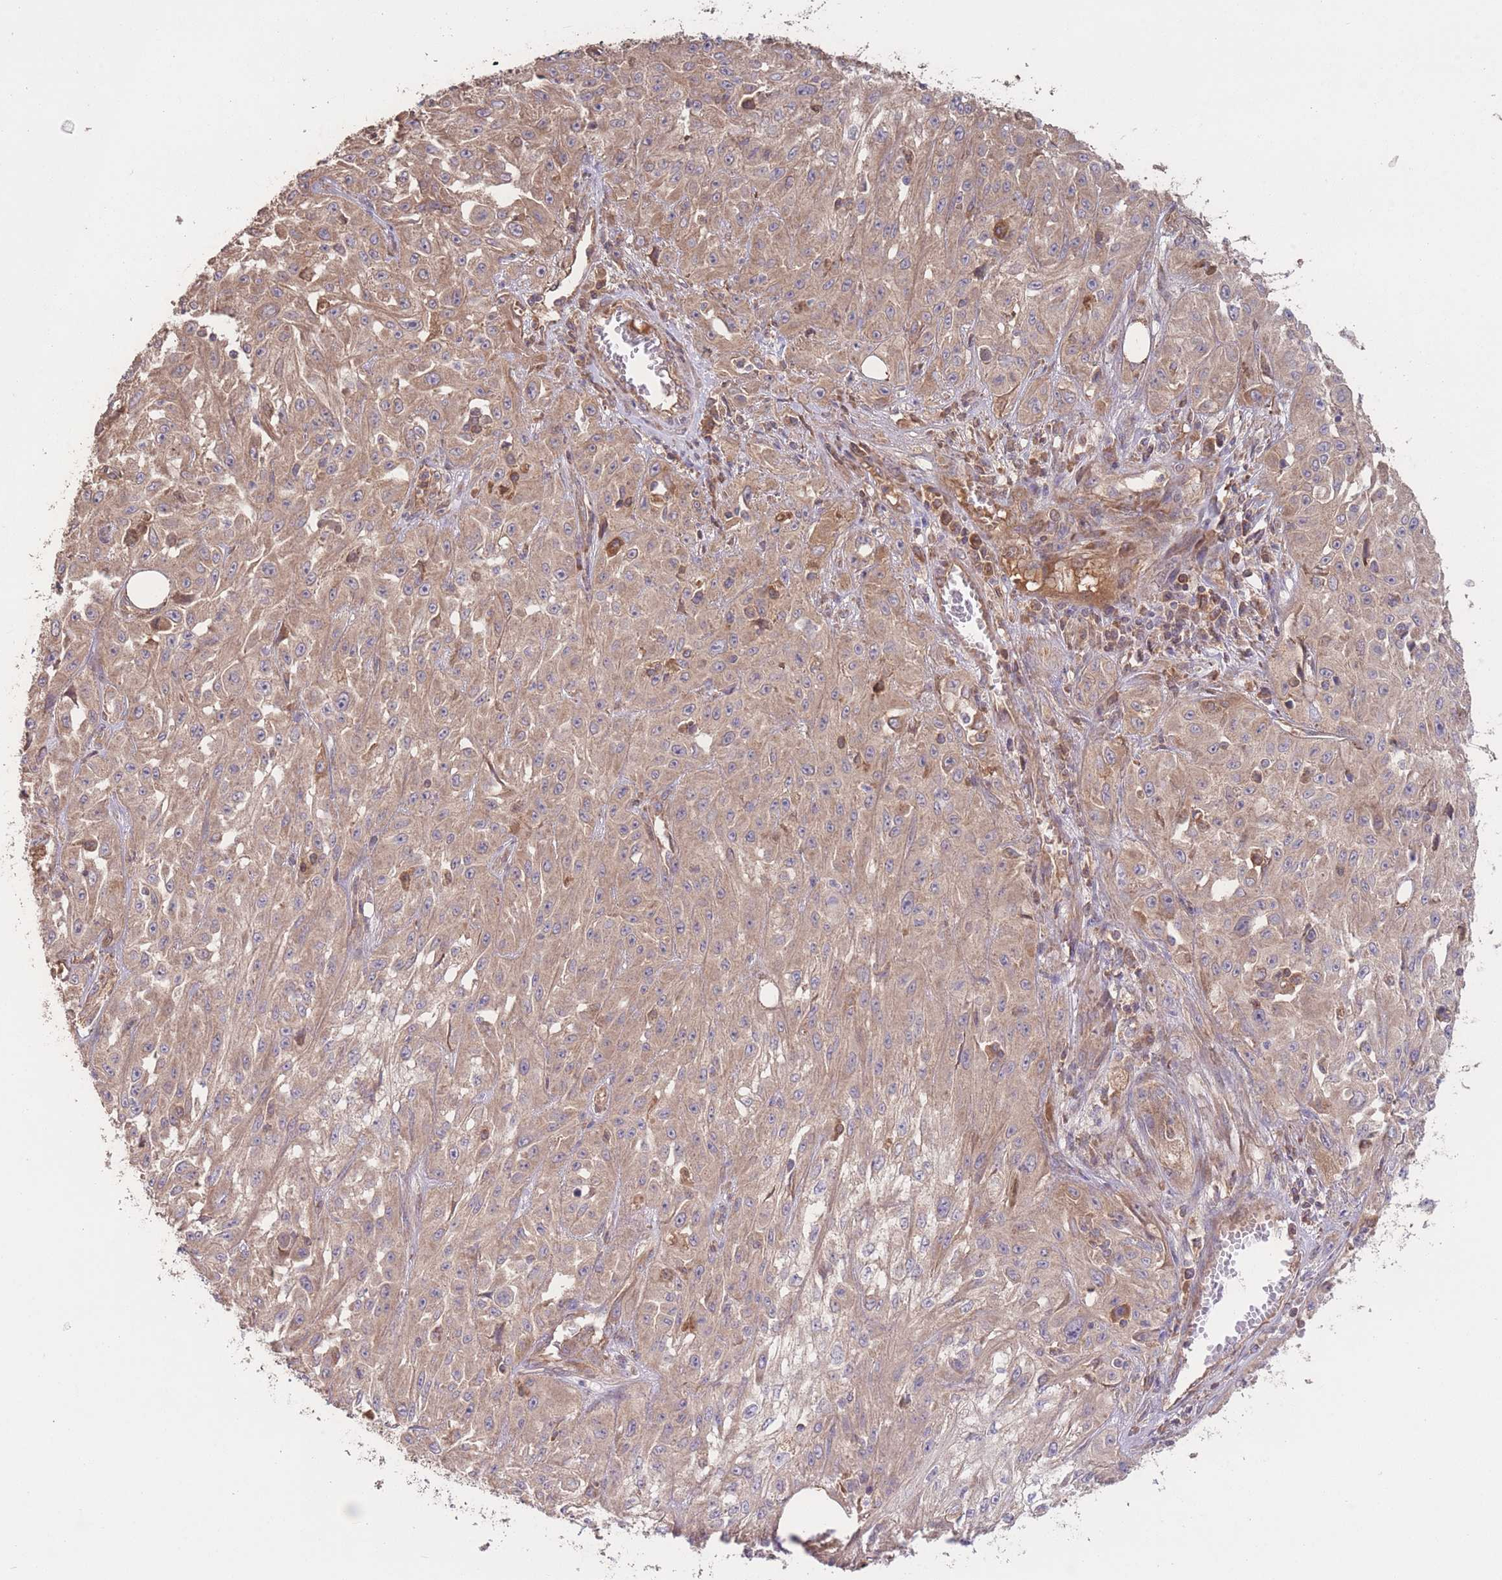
{"staining": {"intensity": "weak", "quantity": ">75%", "location": "cytoplasmic/membranous"}, "tissue": "skin cancer", "cell_type": "Tumor cells", "image_type": "cancer", "snomed": [{"axis": "morphology", "description": "Squamous cell carcinoma, NOS"}, {"axis": "morphology", "description": "Squamous cell carcinoma, metastatic, NOS"}, {"axis": "topography", "description": "Skin"}, {"axis": "topography", "description": "Lymph node"}], "caption": "Weak cytoplasmic/membranous staining for a protein is seen in about >75% of tumor cells of skin metastatic squamous cell carcinoma using IHC.", "gene": "EEF1AKMT1", "patient": {"sex": "male", "age": 75}}